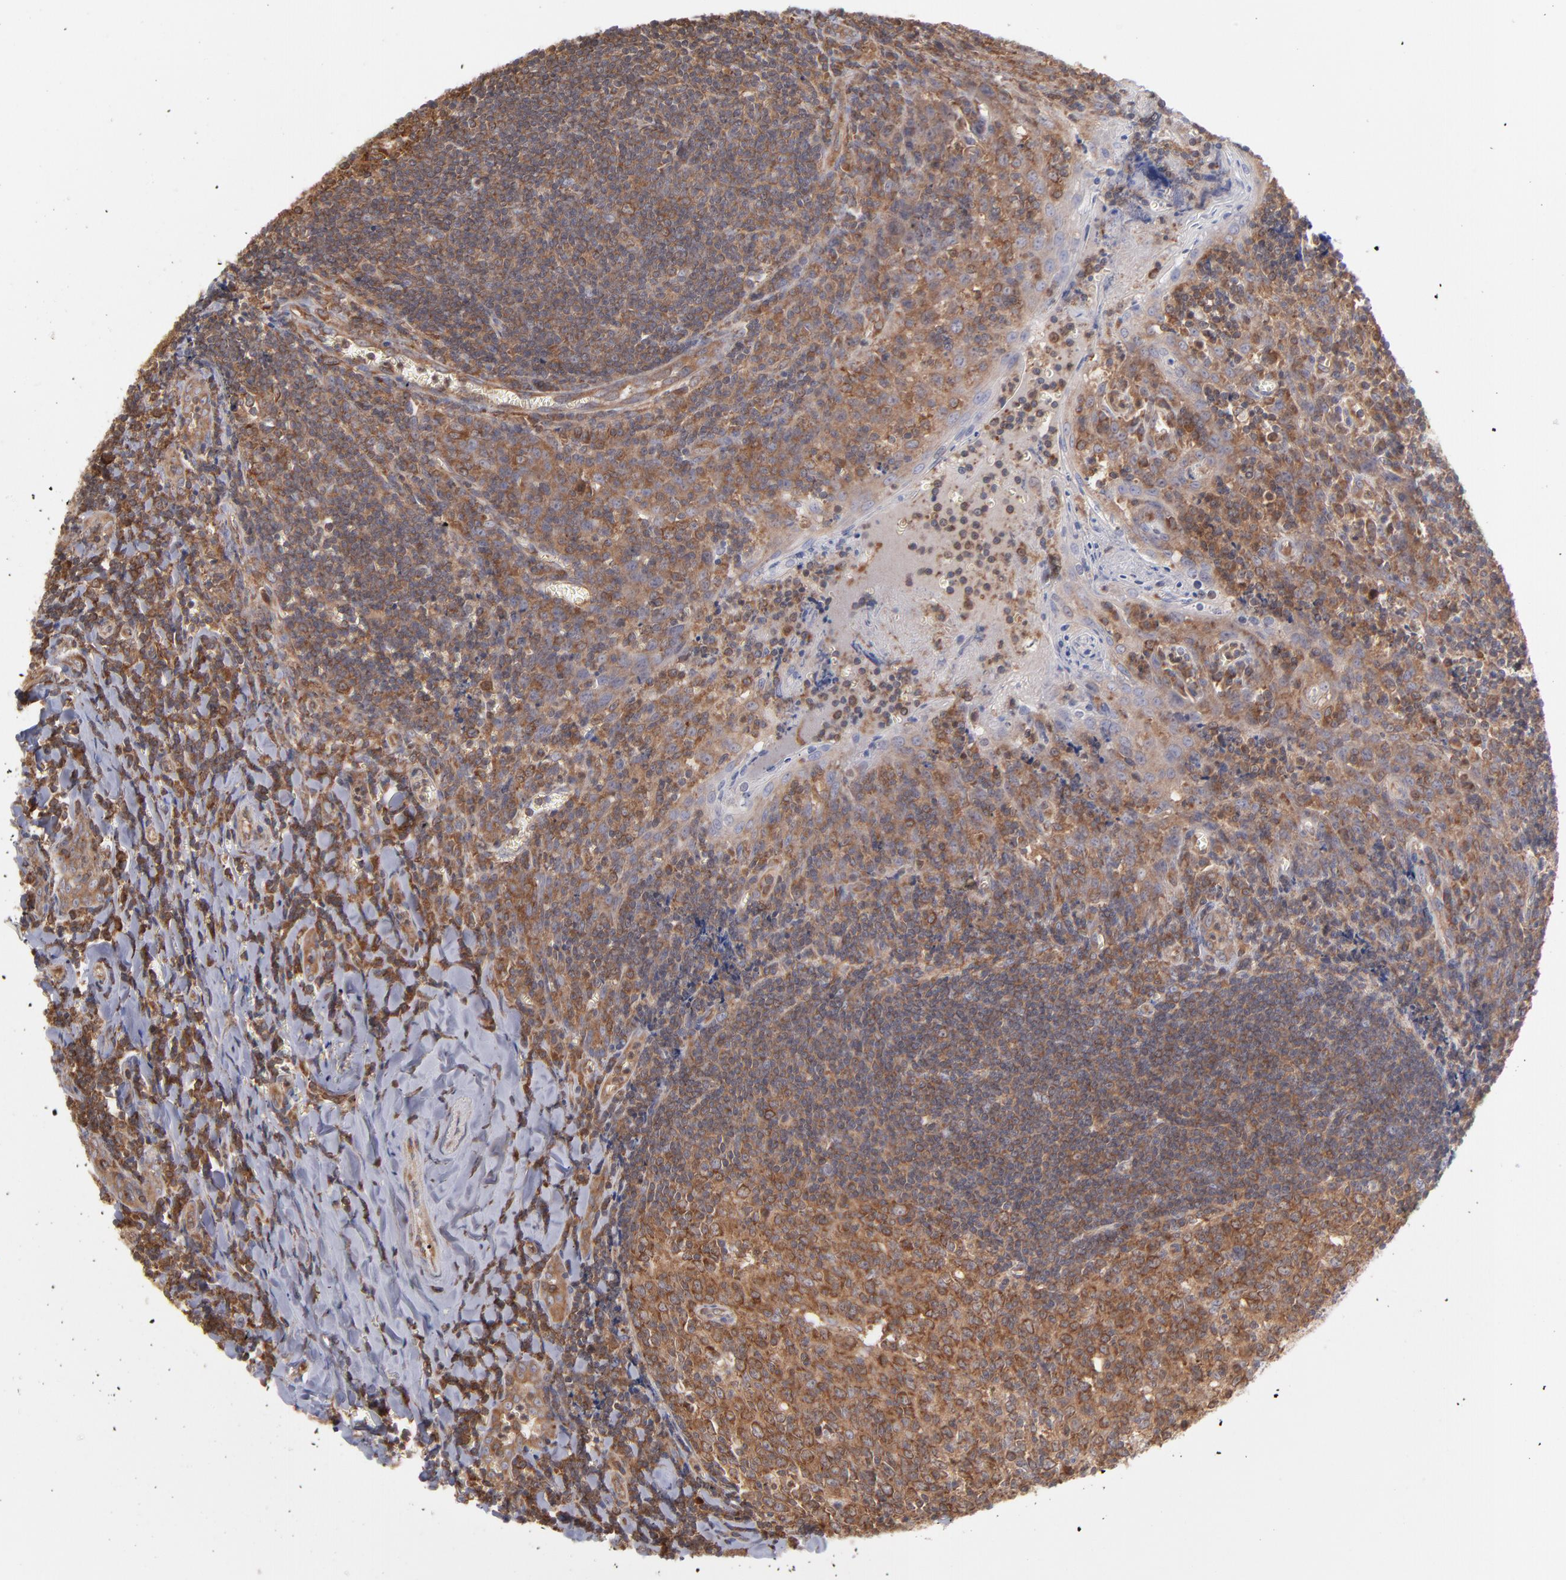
{"staining": {"intensity": "moderate", "quantity": ">75%", "location": "cytoplasmic/membranous"}, "tissue": "tonsil", "cell_type": "Germinal center cells", "image_type": "normal", "snomed": [{"axis": "morphology", "description": "Normal tissue, NOS"}, {"axis": "topography", "description": "Tonsil"}], "caption": "About >75% of germinal center cells in unremarkable tonsil display moderate cytoplasmic/membranous protein positivity as visualized by brown immunohistochemical staining.", "gene": "MAPRE1", "patient": {"sex": "male", "age": 20}}